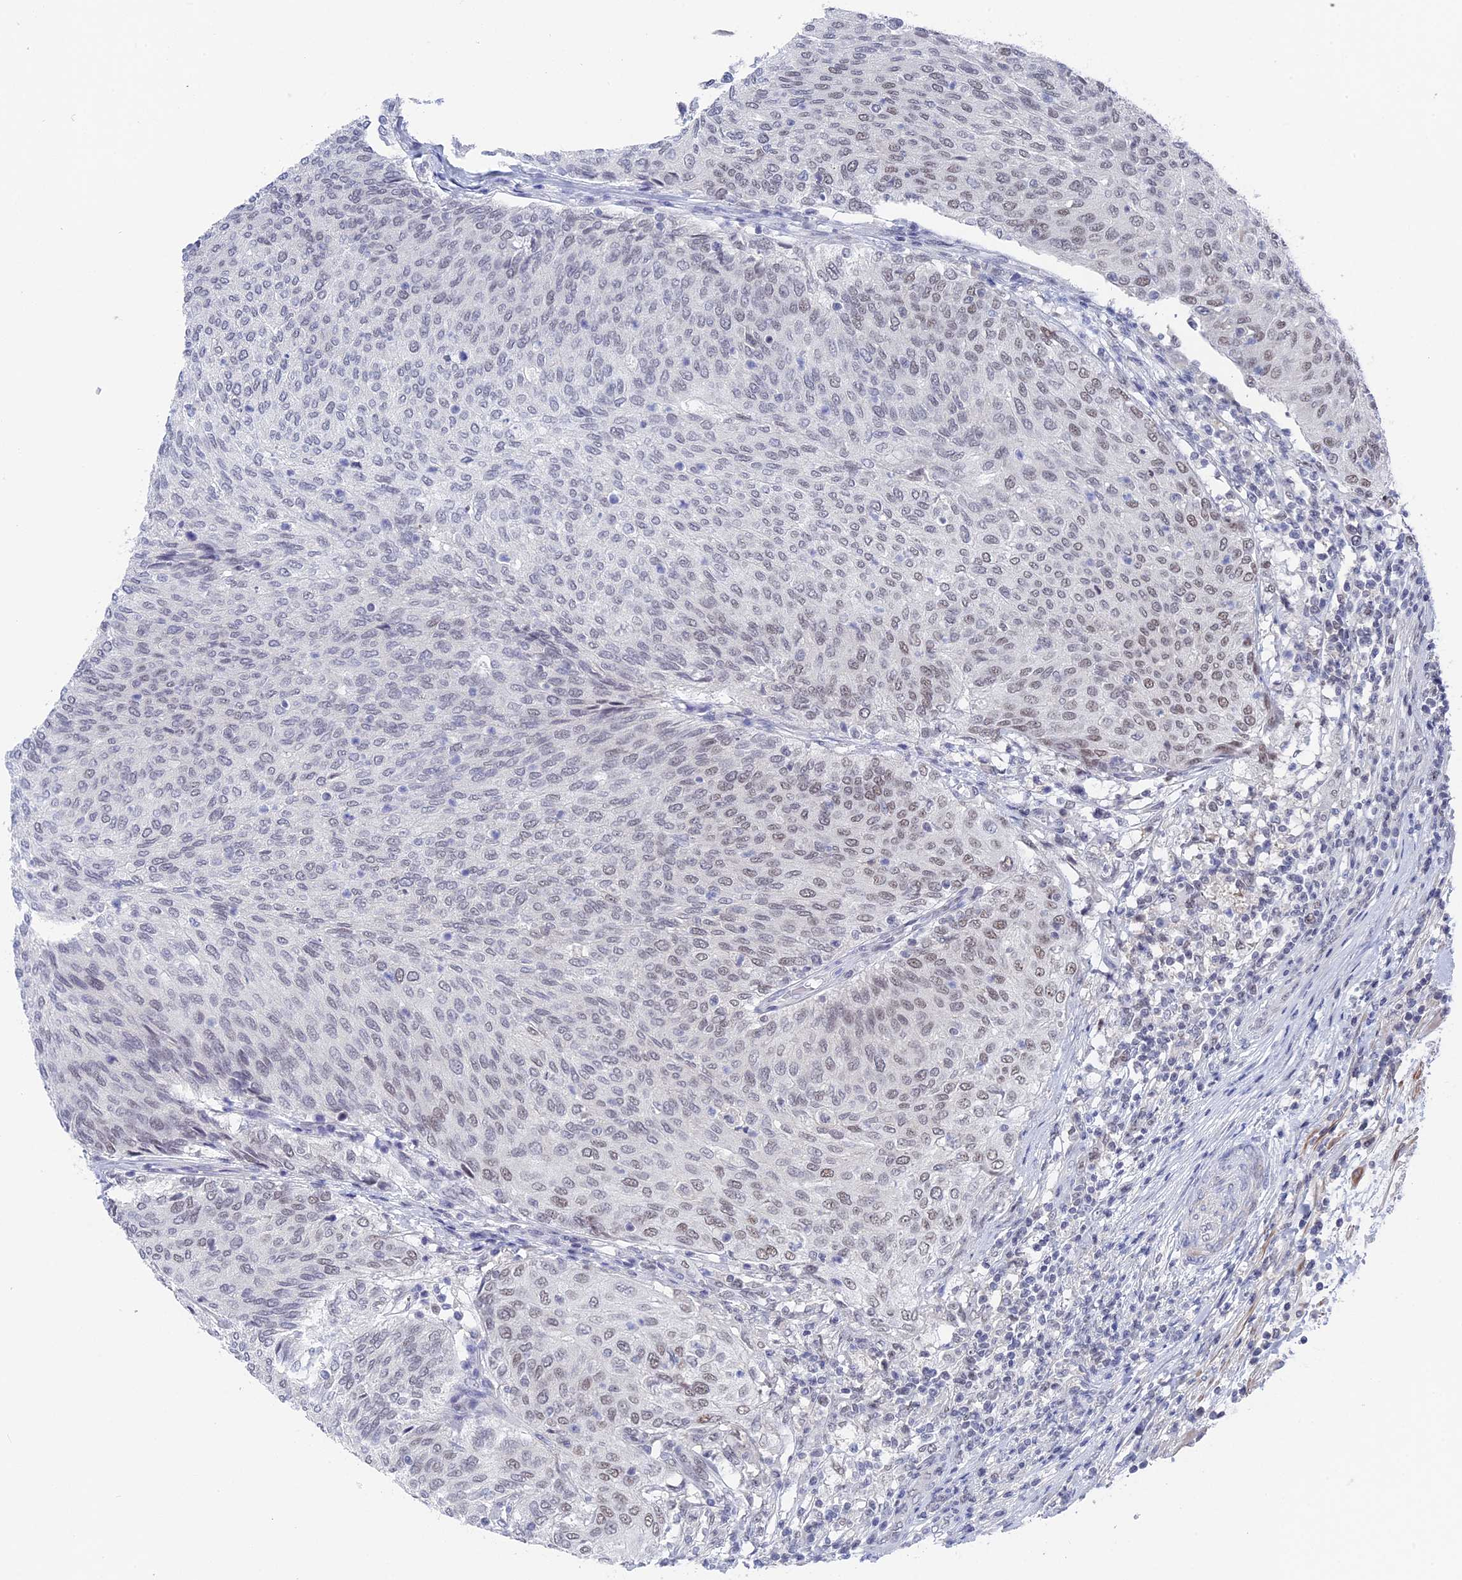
{"staining": {"intensity": "negative", "quantity": "none", "location": "none"}, "tissue": "urothelial cancer", "cell_type": "Tumor cells", "image_type": "cancer", "snomed": [{"axis": "morphology", "description": "Urothelial carcinoma, Low grade"}, {"axis": "topography", "description": "Urinary bladder"}], "caption": "Protein analysis of low-grade urothelial carcinoma displays no significant staining in tumor cells.", "gene": "BRD2", "patient": {"sex": "female", "age": 79}}